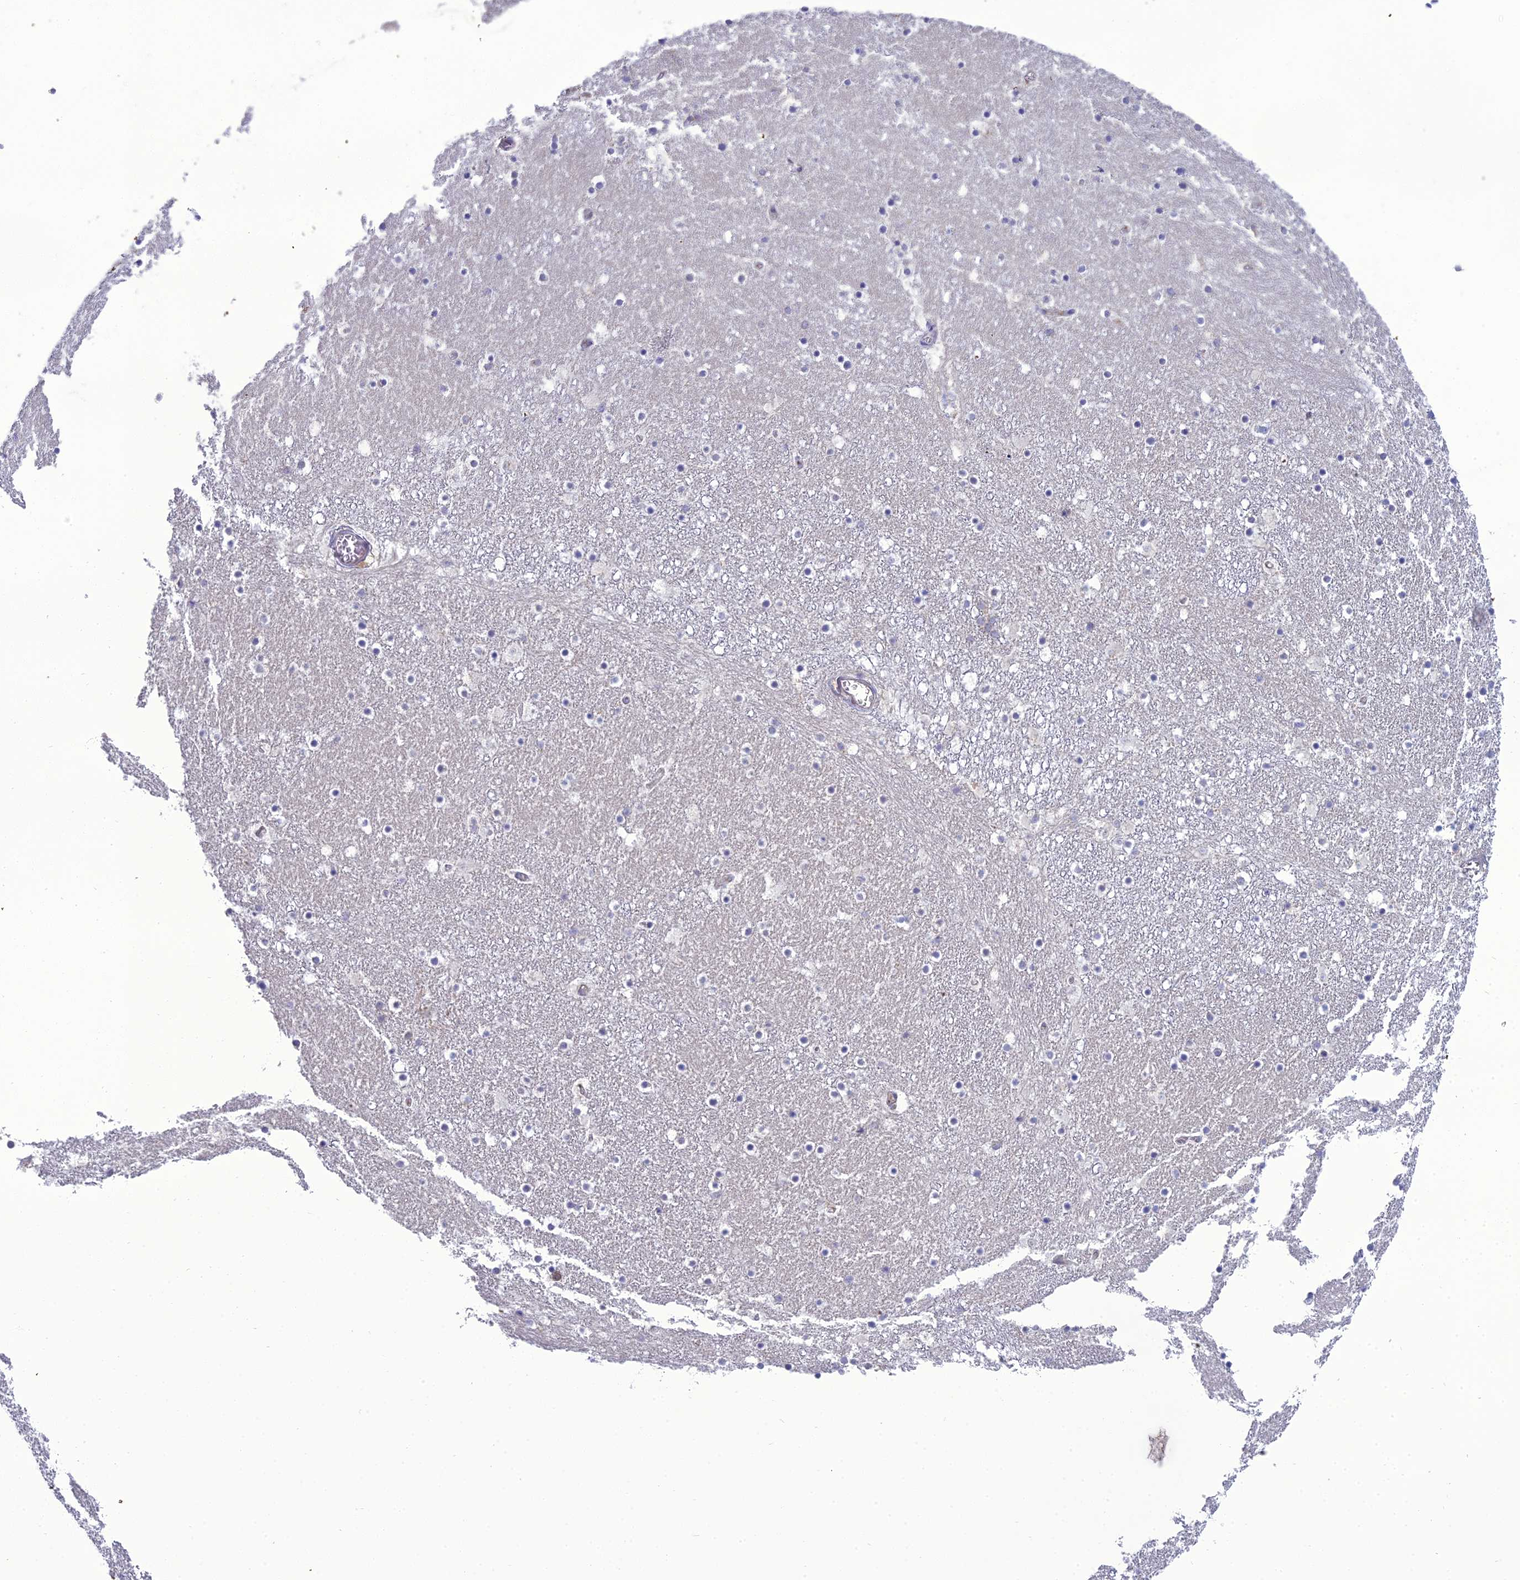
{"staining": {"intensity": "negative", "quantity": "none", "location": "none"}, "tissue": "caudate", "cell_type": "Glial cells", "image_type": "normal", "snomed": [{"axis": "morphology", "description": "Normal tissue, NOS"}, {"axis": "topography", "description": "Lateral ventricle wall"}], "caption": "A high-resolution histopathology image shows immunohistochemistry staining of unremarkable caudate, which exhibits no significant expression in glial cells.", "gene": "GOLPH3", "patient": {"sex": "male", "age": 45}}